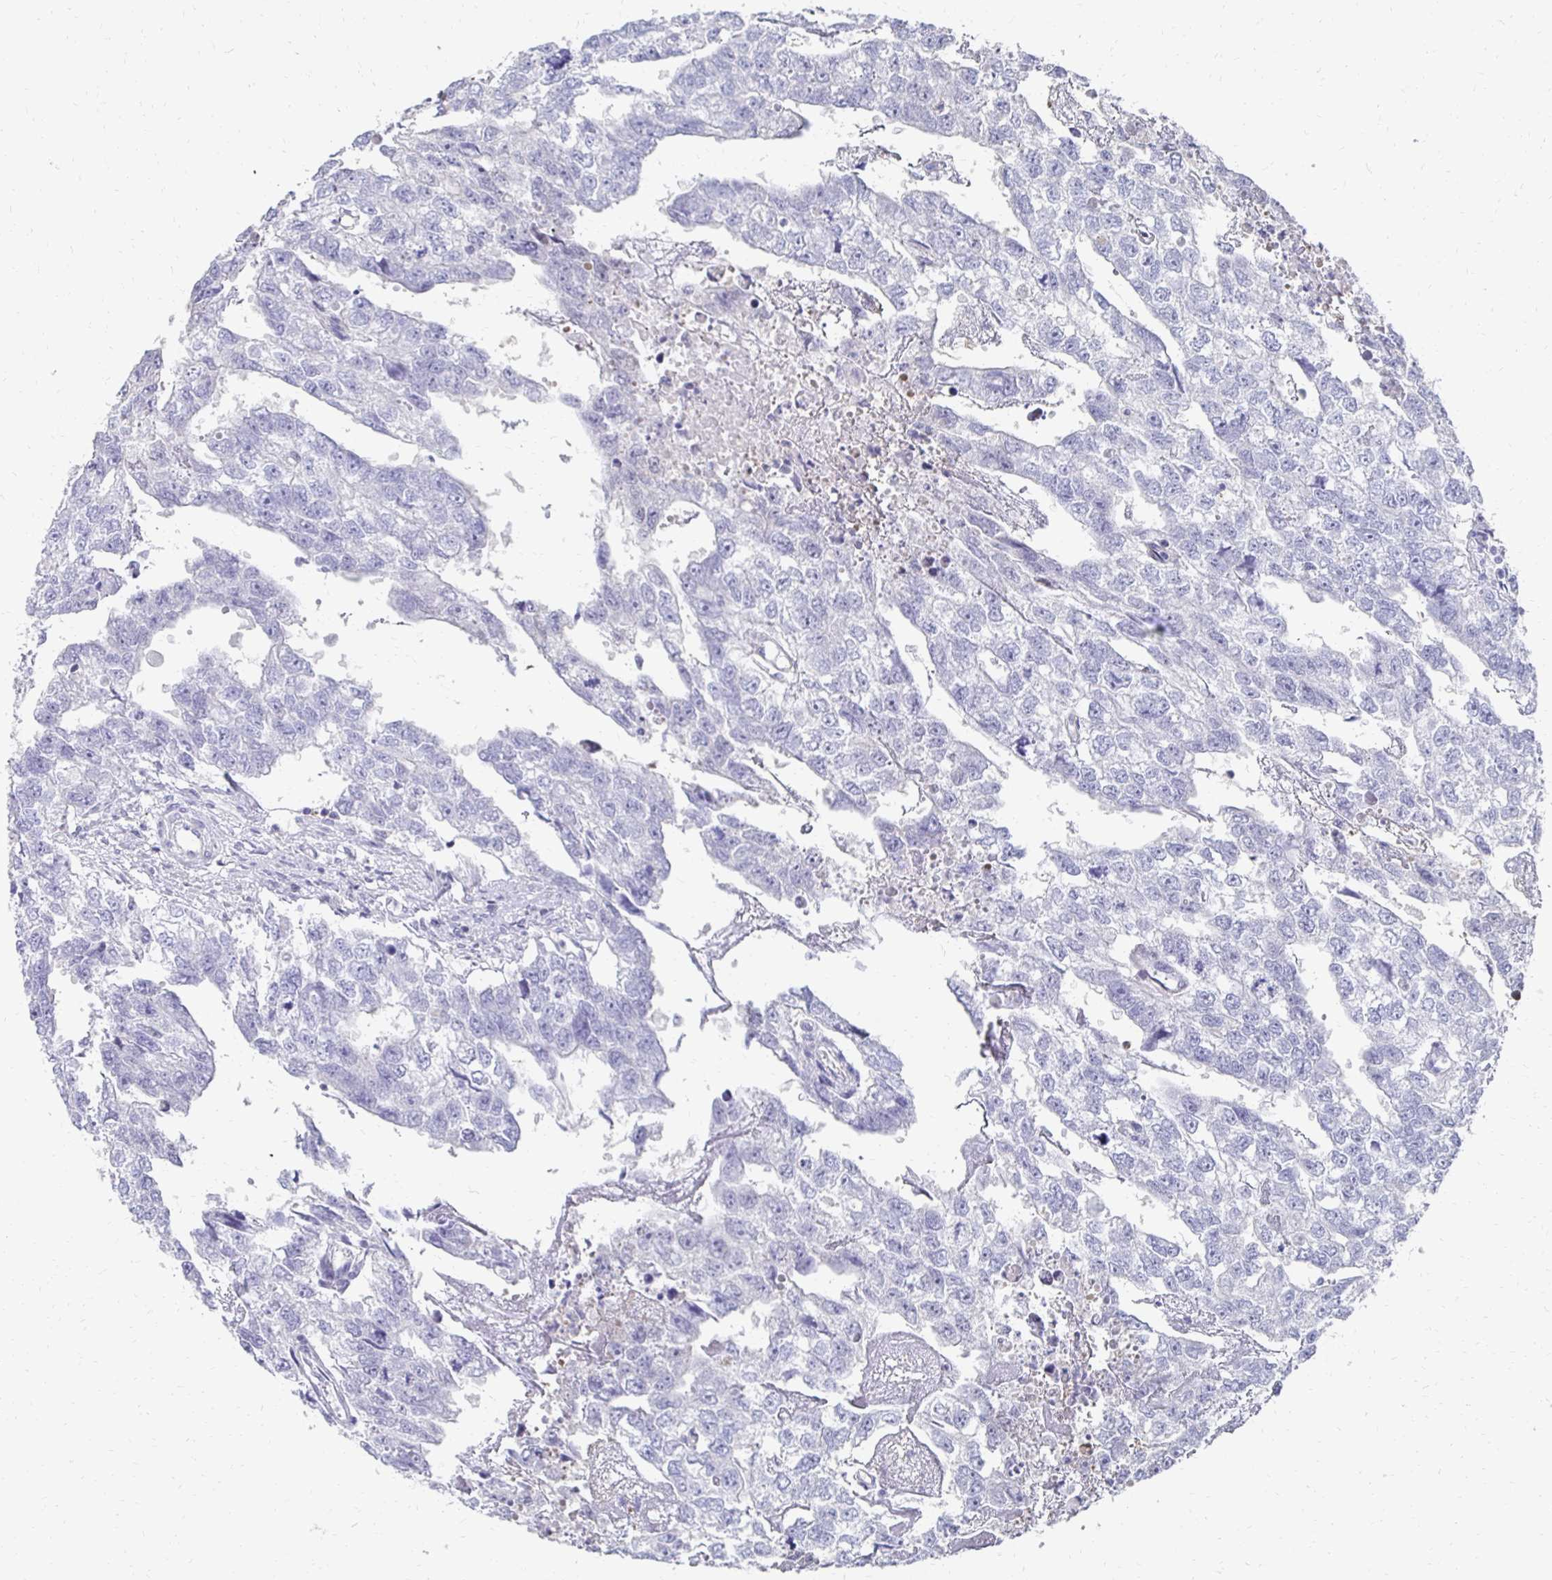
{"staining": {"intensity": "negative", "quantity": "none", "location": "none"}, "tissue": "testis cancer", "cell_type": "Tumor cells", "image_type": "cancer", "snomed": [{"axis": "morphology", "description": "Carcinoma, Embryonal, NOS"}, {"axis": "morphology", "description": "Teratoma, malignant, NOS"}, {"axis": "topography", "description": "Testis"}], "caption": "Immunohistochemical staining of testis cancer shows no significant staining in tumor cells.", "gene": "SYCP3", "patient": {"sex": "male", "age": 44}}